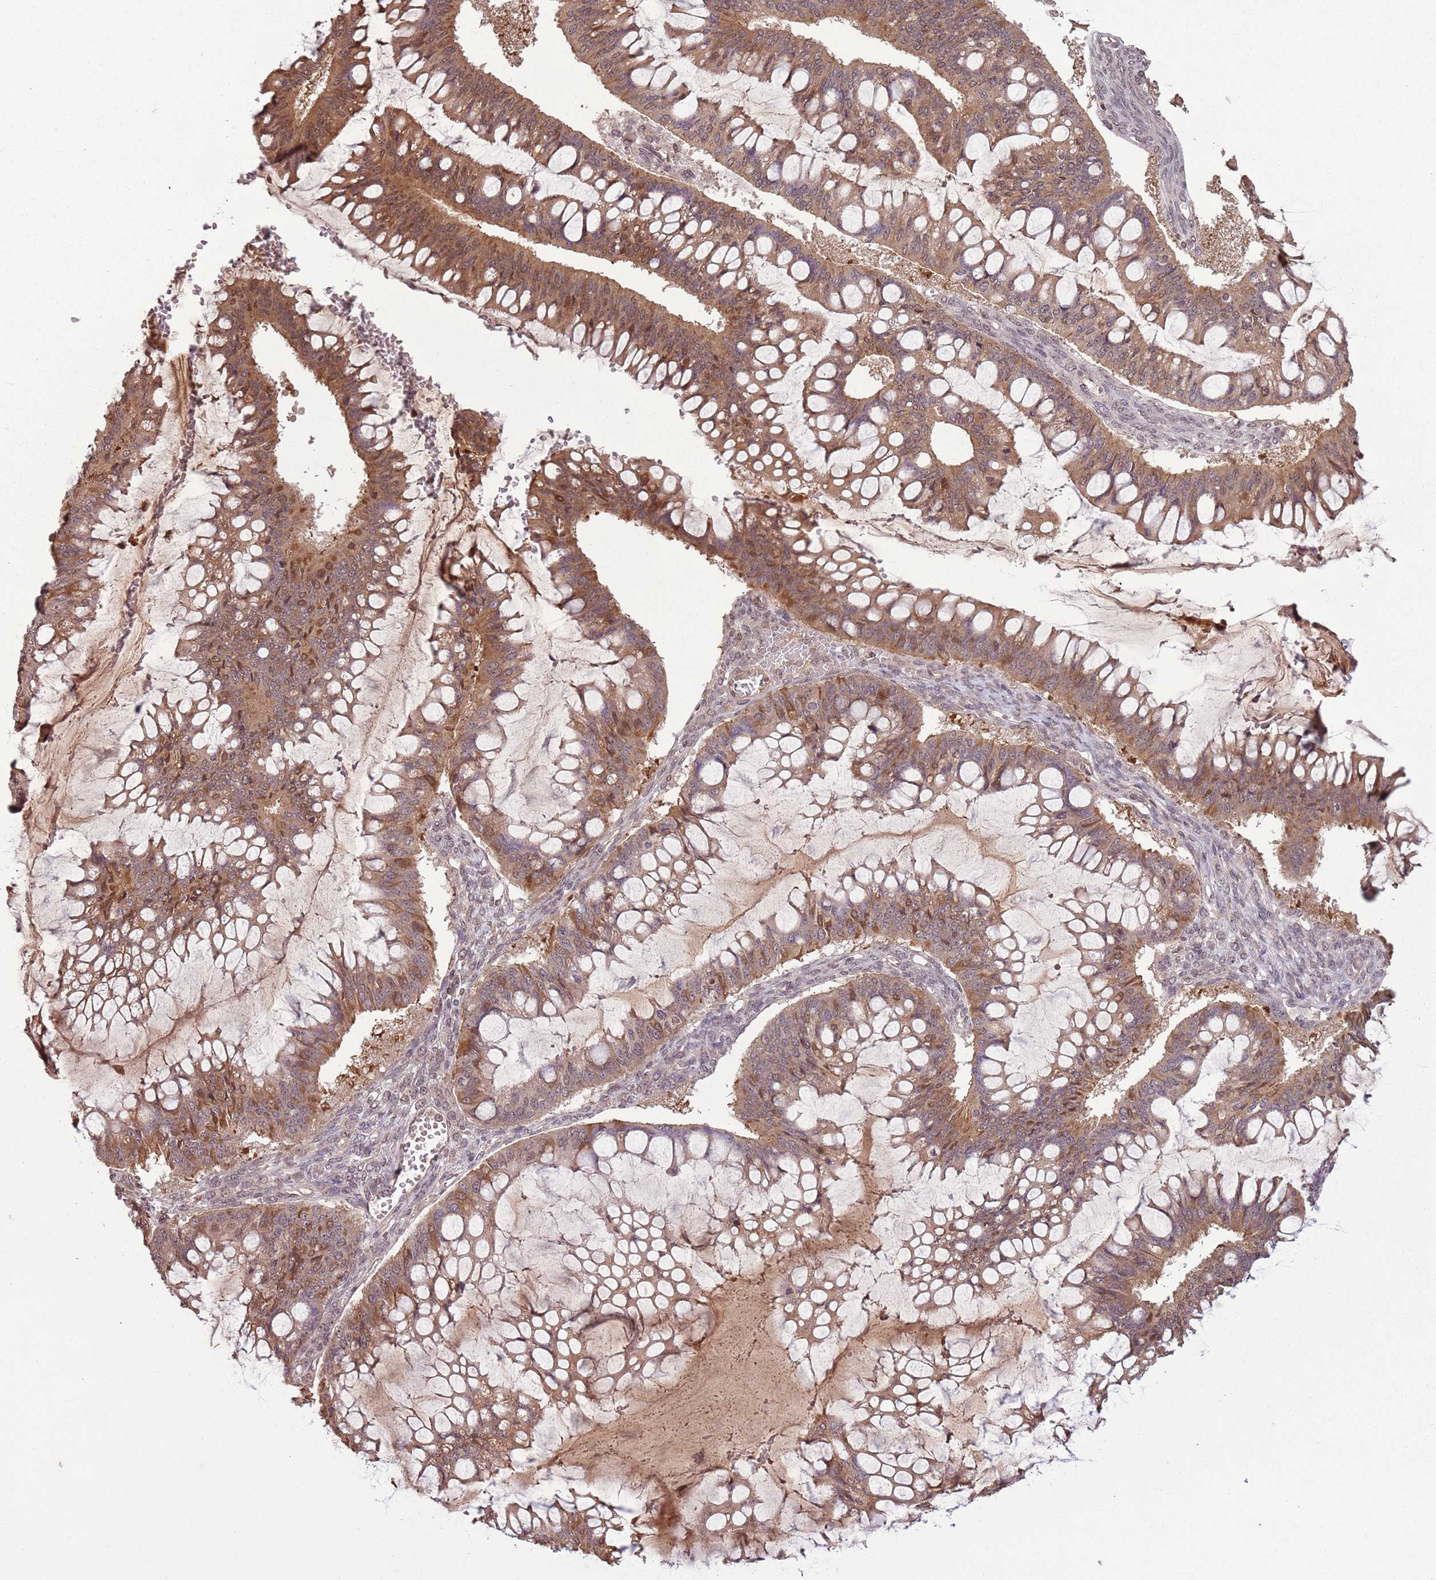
{"staining": {"intensity": "moderate", "quantity": ">75%", "location": "cytoplasmic/membranous,nuclear"}, "tissue": "ovarian cancer", "cell_type": "Tumor cells", "image_type": "cancer", "snomed": [{"axis": "morphology", "description": "Cystadenocarcinoma, mucinous, NOS"}, {"axis": "topography", "description": "Ovary"}], "caption": "IHC micrograph of human ovarian mucinous cystadenocarcinoma stained for a protein (brown), which shows medium levels of moderate cytoplasmic/membranous and nuclear expression in about >75% of tumor cells.", "gene": "CAPN9", "patient": {"sex": "female", "age": 73}}